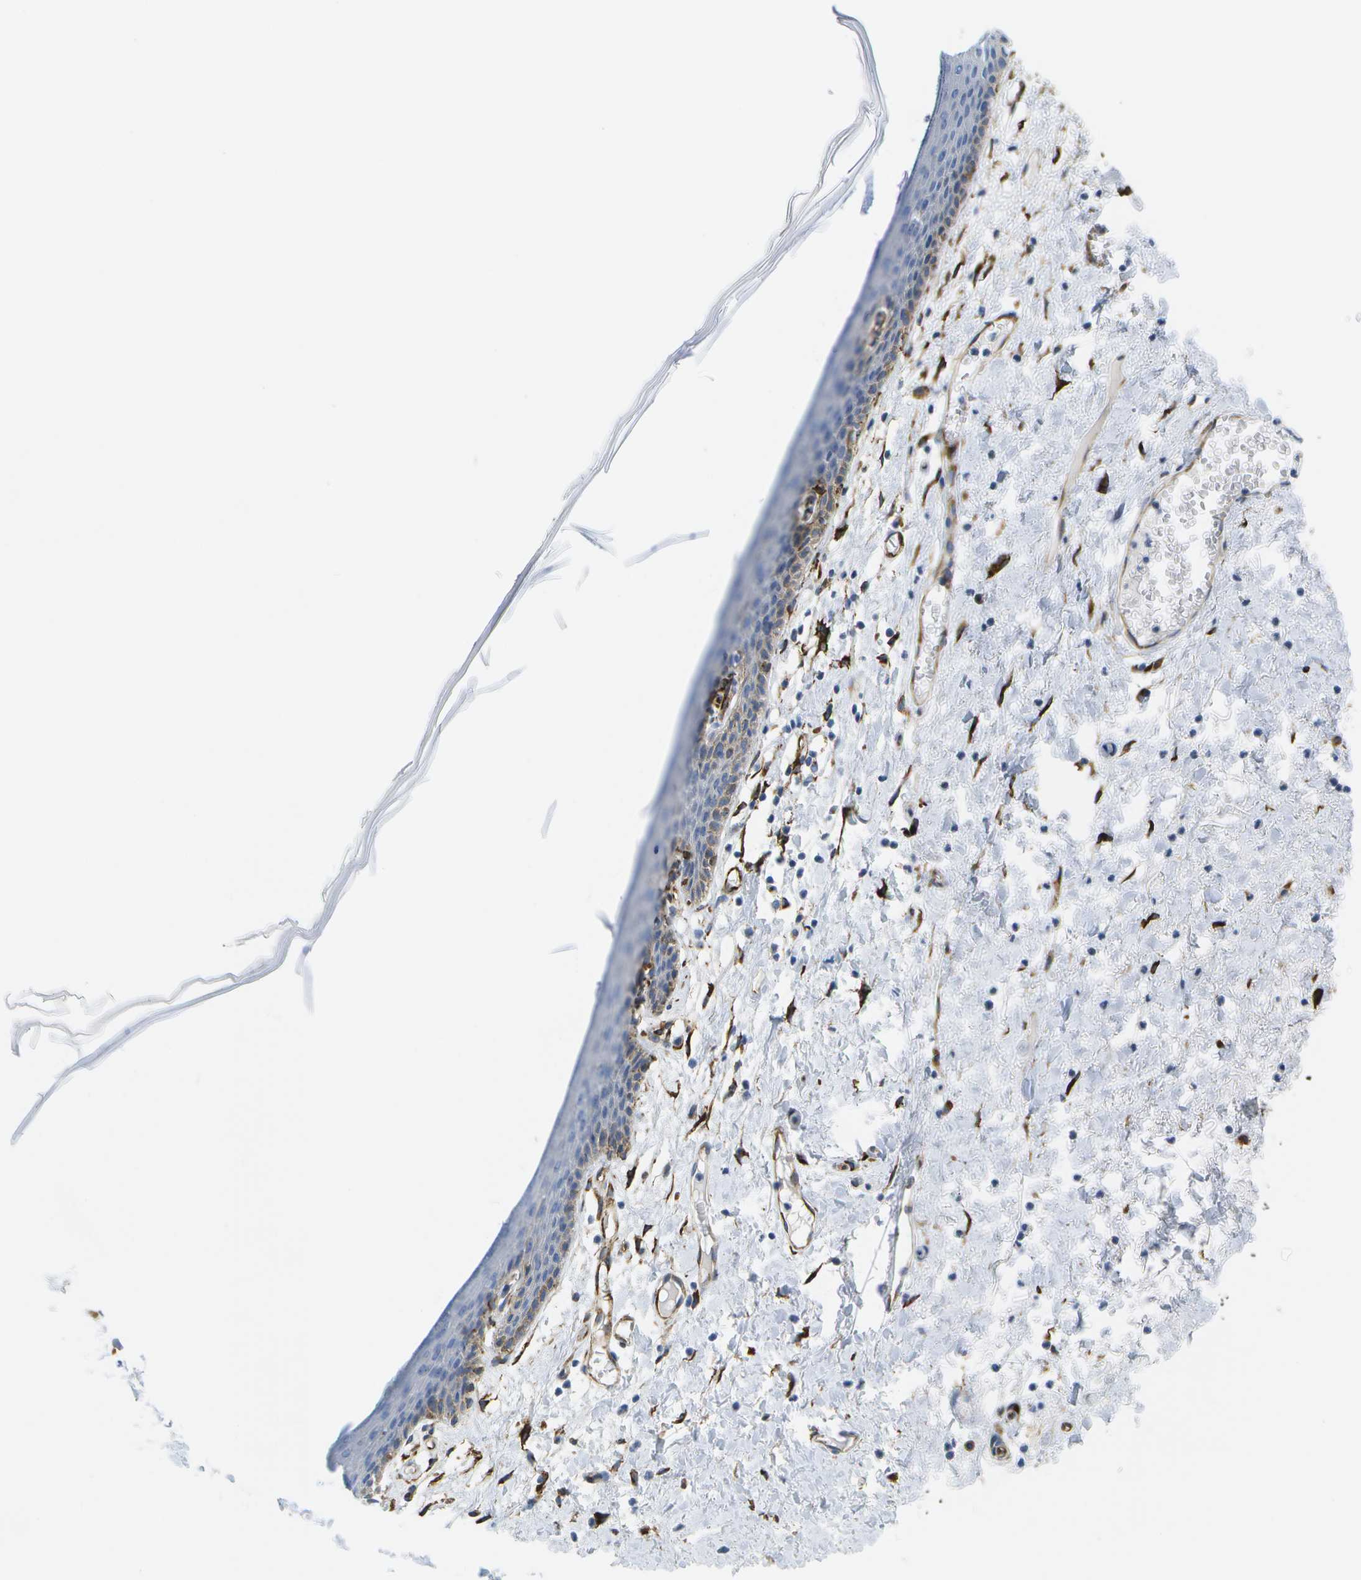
{"staining": {"intensity": "moderate", "quantity": "<25%", "location": "cytoplasmic/membranous"}, "tissue": "skin", "cell_type": "Epidermal cells", "image_type": "normal", "snomed": [{"axis": "morphology", "description": "Normal tissue, NOS"}, {"axis": "topography", "description": "Vulva"}], "caption": "A high-resolution histopathology image shows immunohistochemistry staining of benign skin, which displays moderate cytoplasmic/membranous staining in about <25% of epidermal cells. (DAB (3,3'-diaminobenzidine) IHC with brightfield microscopy, high magnification).", "gene": "ZDHHC17", "patient": {"sex": "female", "age": 54}}